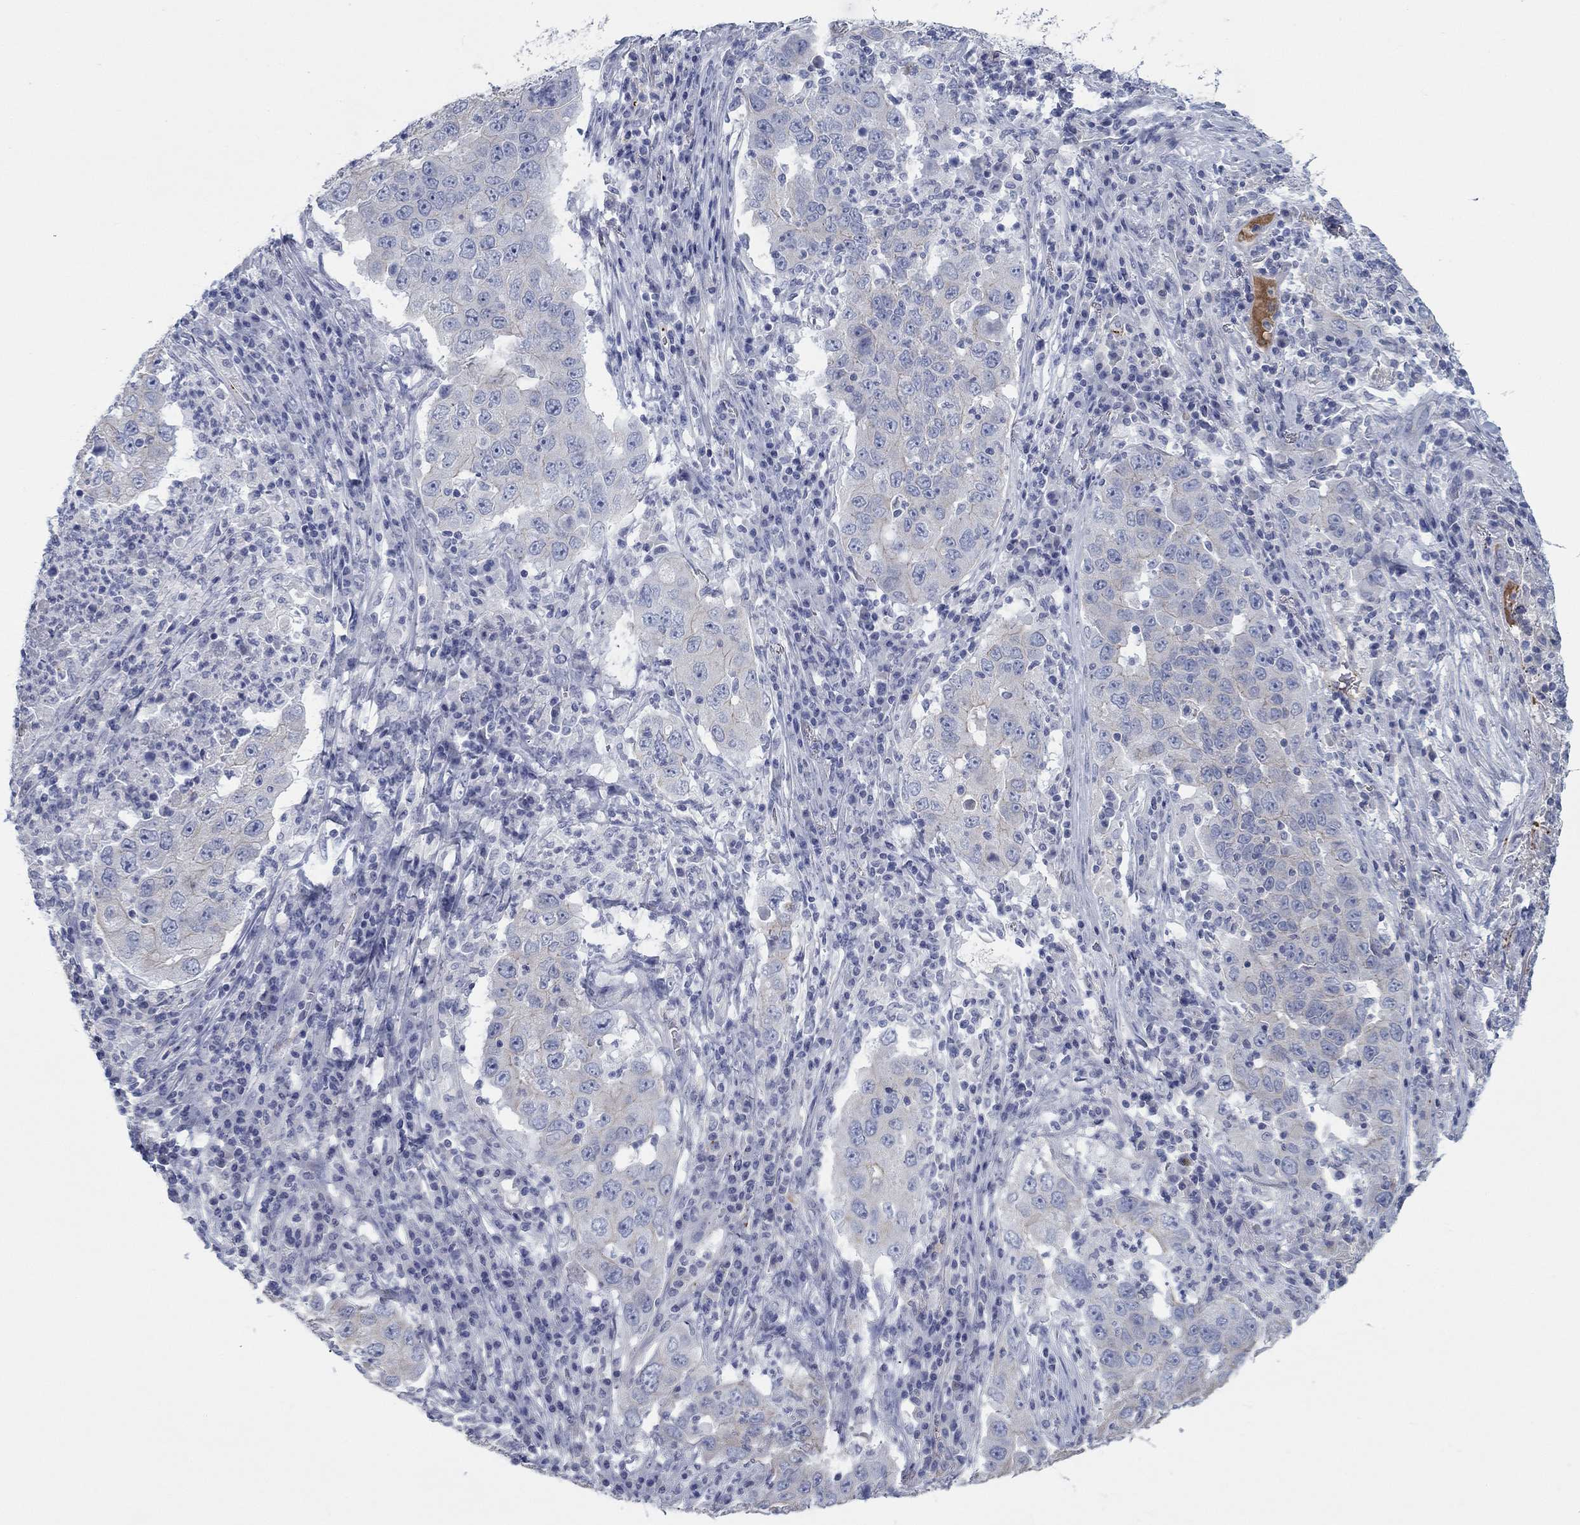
{"staining": {"intensity": "negative", "quantity": "none", "location": "none"}, "tissue": "lung cancer", "cell_type": "Tumor cells", "image_type": "cancer", "snomed": [{"axis": "morphology", "description": "Adenocarcinoma, NOS"}, {"axis": "topography", "description": "Lung"}], "caption": "Micrograph shows no protein expression in tumor cells of lung adenocarcinoma tissue.", "gene": "APOC3", "patient": {"sex": "male", "age": 73}}